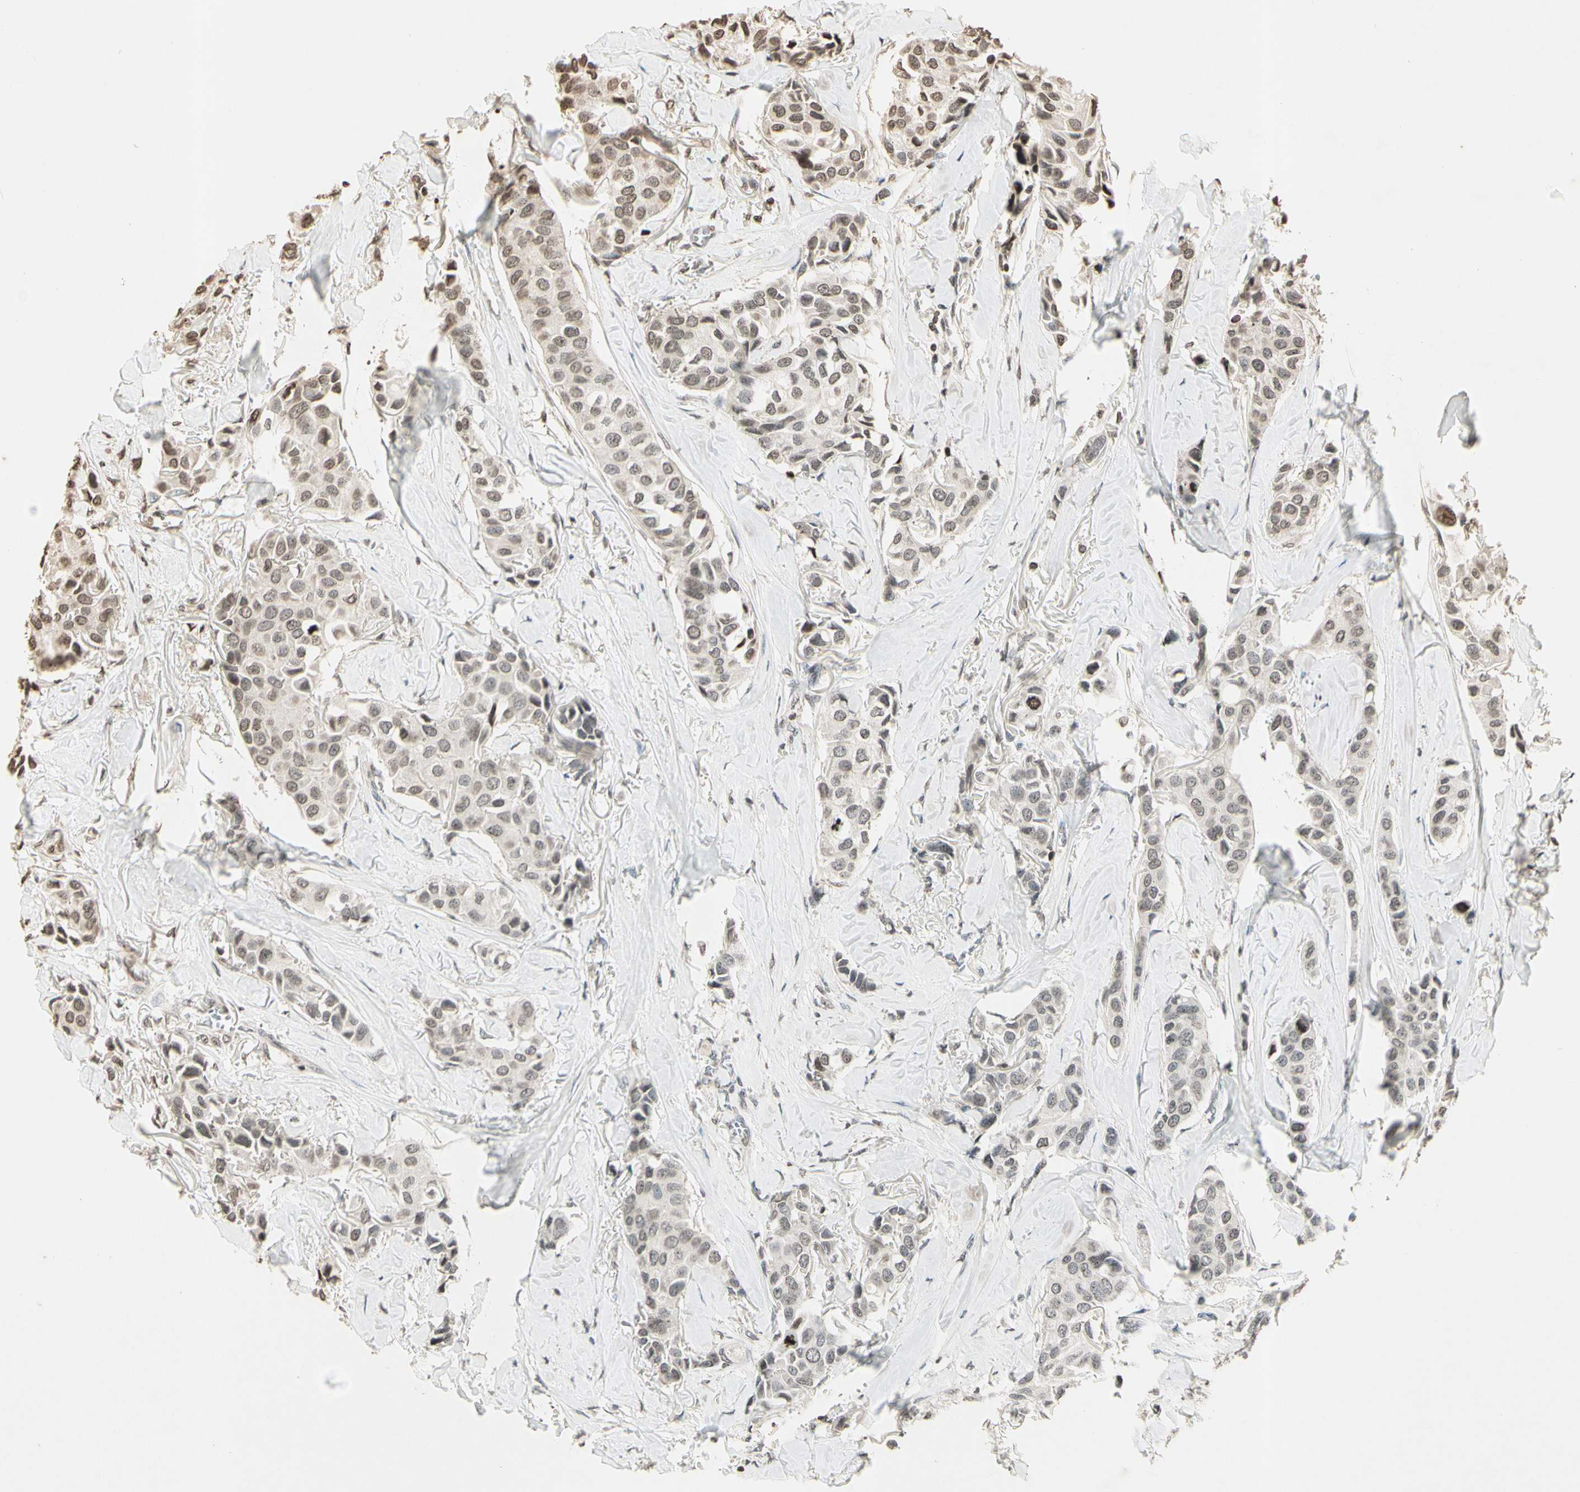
{"staining": {"intensity": "weak", "quantity": "<25%", "location": "nuclear"}, "tissue": "breast cancer", "cell_type": "Tumor cells", "image_type": "cancer", "snomed": [{"axis": "morphology", "description": "Duct carcinoma"}, {"axis": "topography", "description": "Breast"}], "caption": "Tumor cells show no significant expression in invasive ductal carcinoma (breast).", "gene": "TOP1", "patient": {"sex": "female", "age": 80}}